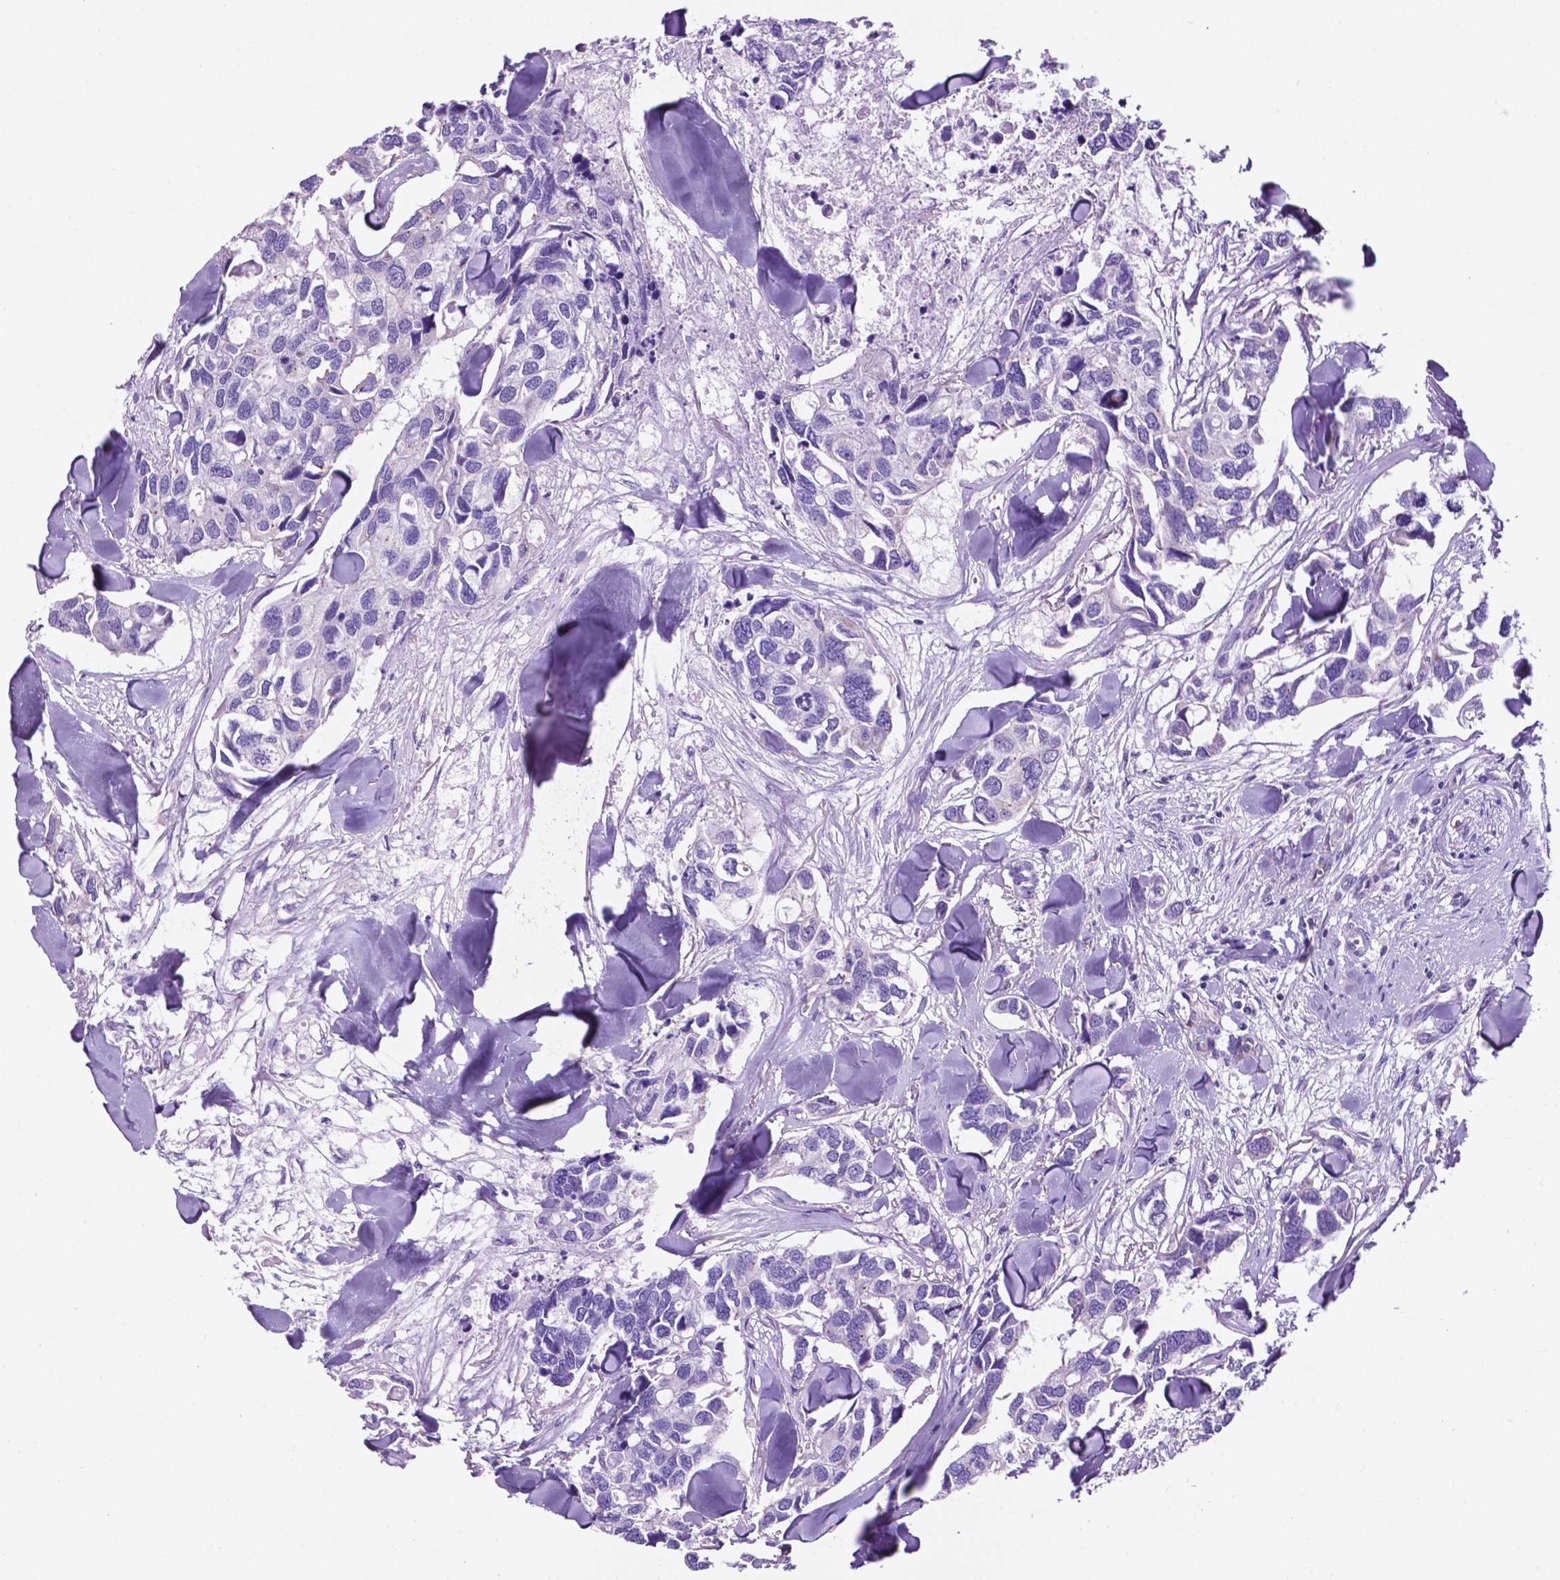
{"staining": {"intensity": "negative", "quantity": "none", "location": "none"}, "tissue": "breast cancer", "cell_type": "Tumor cells", "image_type": "cancer", "snomed": [{"axis": "morphology", "description": "Duct carcinoma"}, {"axis": "topography", "description": "Breast"}], "caption": "Breast invasive ductal carcinoma stained for a protein using immunohistochemistry (IHC) demonstrates no staining tumor cells.", "gene": "TMEM121B", "patient": {"sex": "female", "age": 83}}